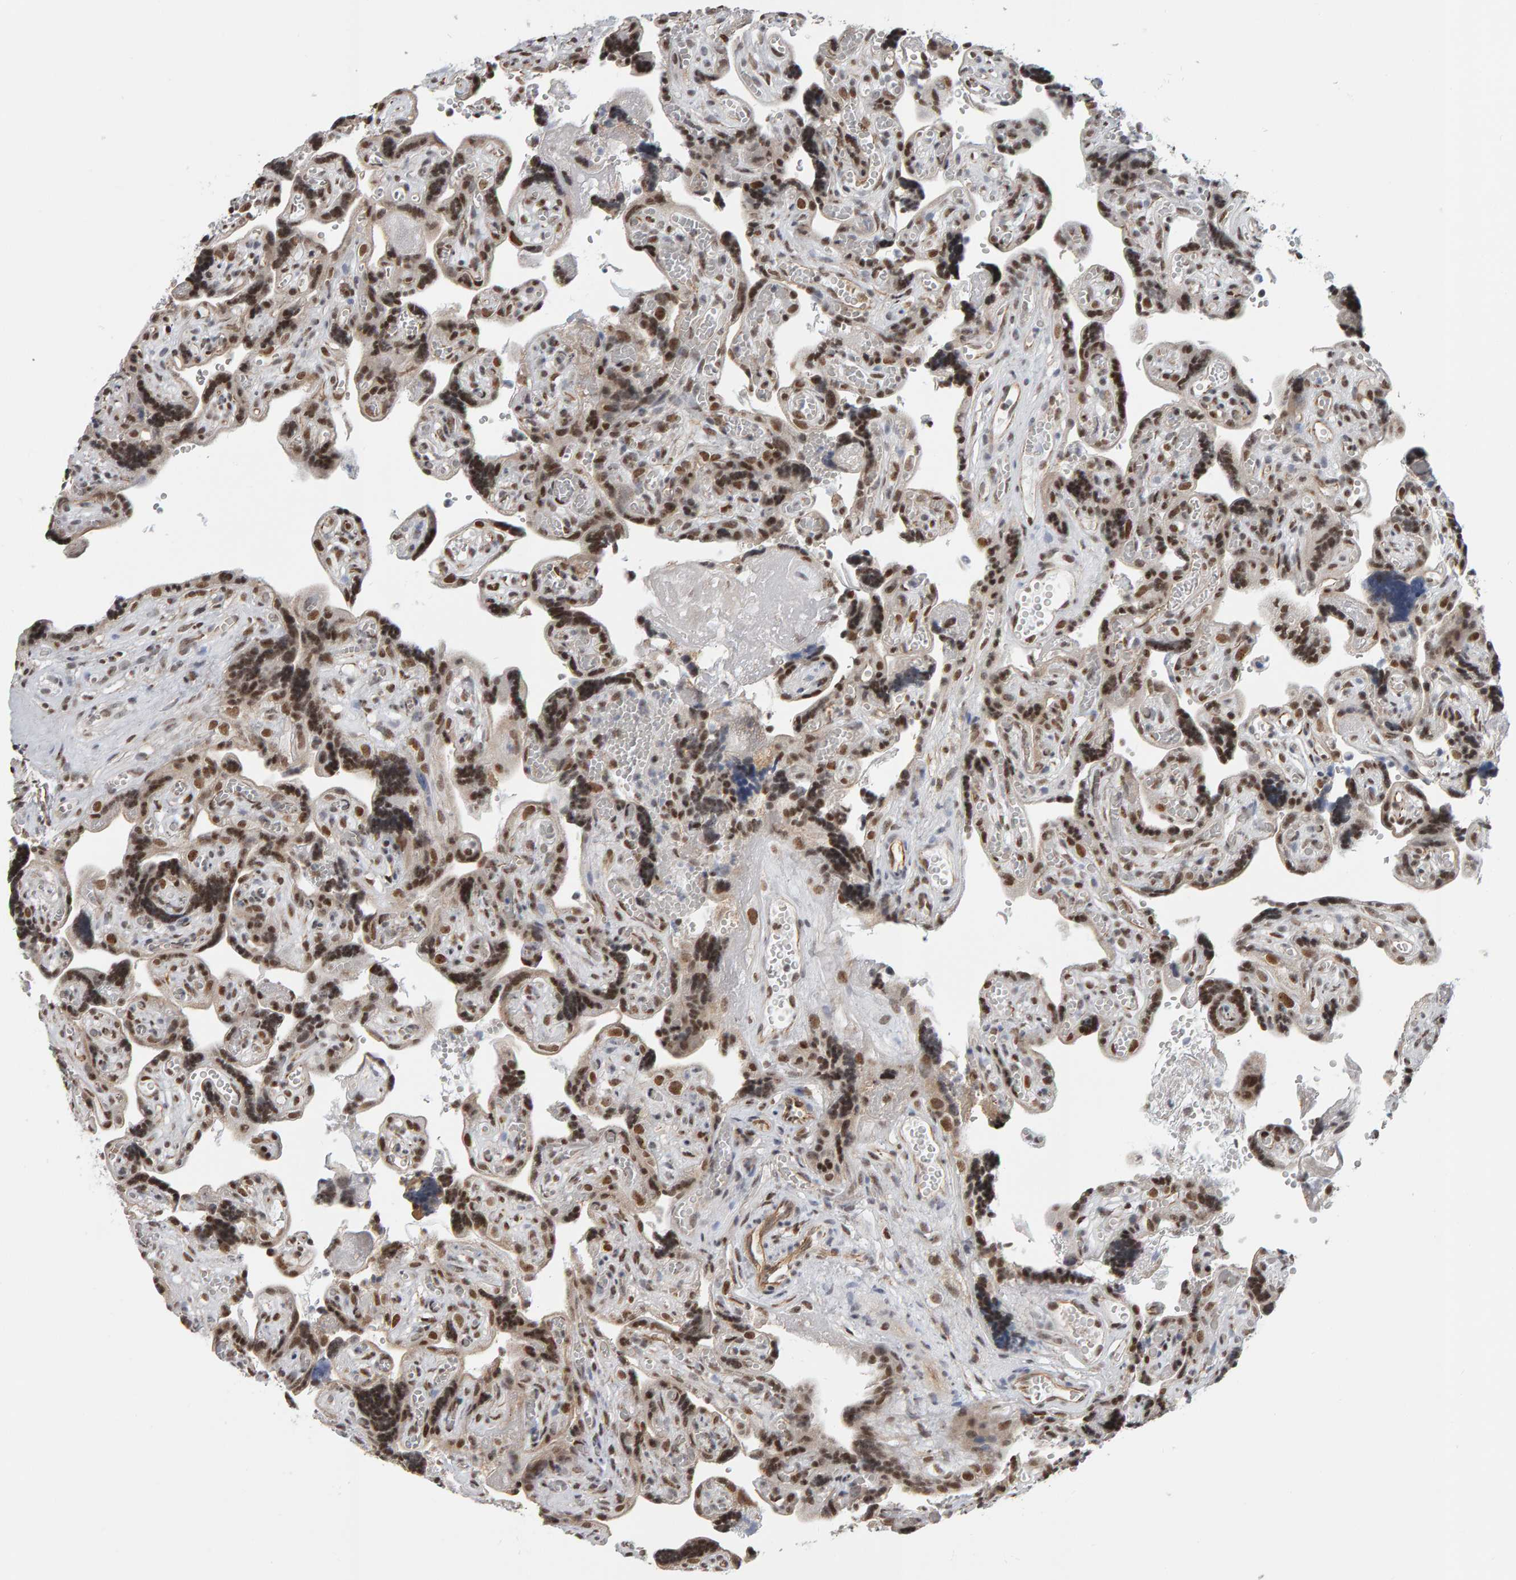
{"staining": {"intensity": "moderate", "quantity": ">75%", "location": "cytoplasmic/membranous,nuclear"}, "tissue": "placenta", "cell_type": "Decidual cells", "image_type": "normal", "snomed": [{"axis": "morphology", "description": "Normal tissue, NOS"}, {"axis": "topography", "description": "Placenta"}], "caption": "A high-resolution image shows IHC staining of normal placenta, which shows moderate cytoplasmic/membranous,nuclear expression in about >75% of decidual cells. (brown staining indicates protein expression, while blue staining denotes nuclei).", "gene": "ATF7IP", "patient": {"sex": "female", "age": 30}}